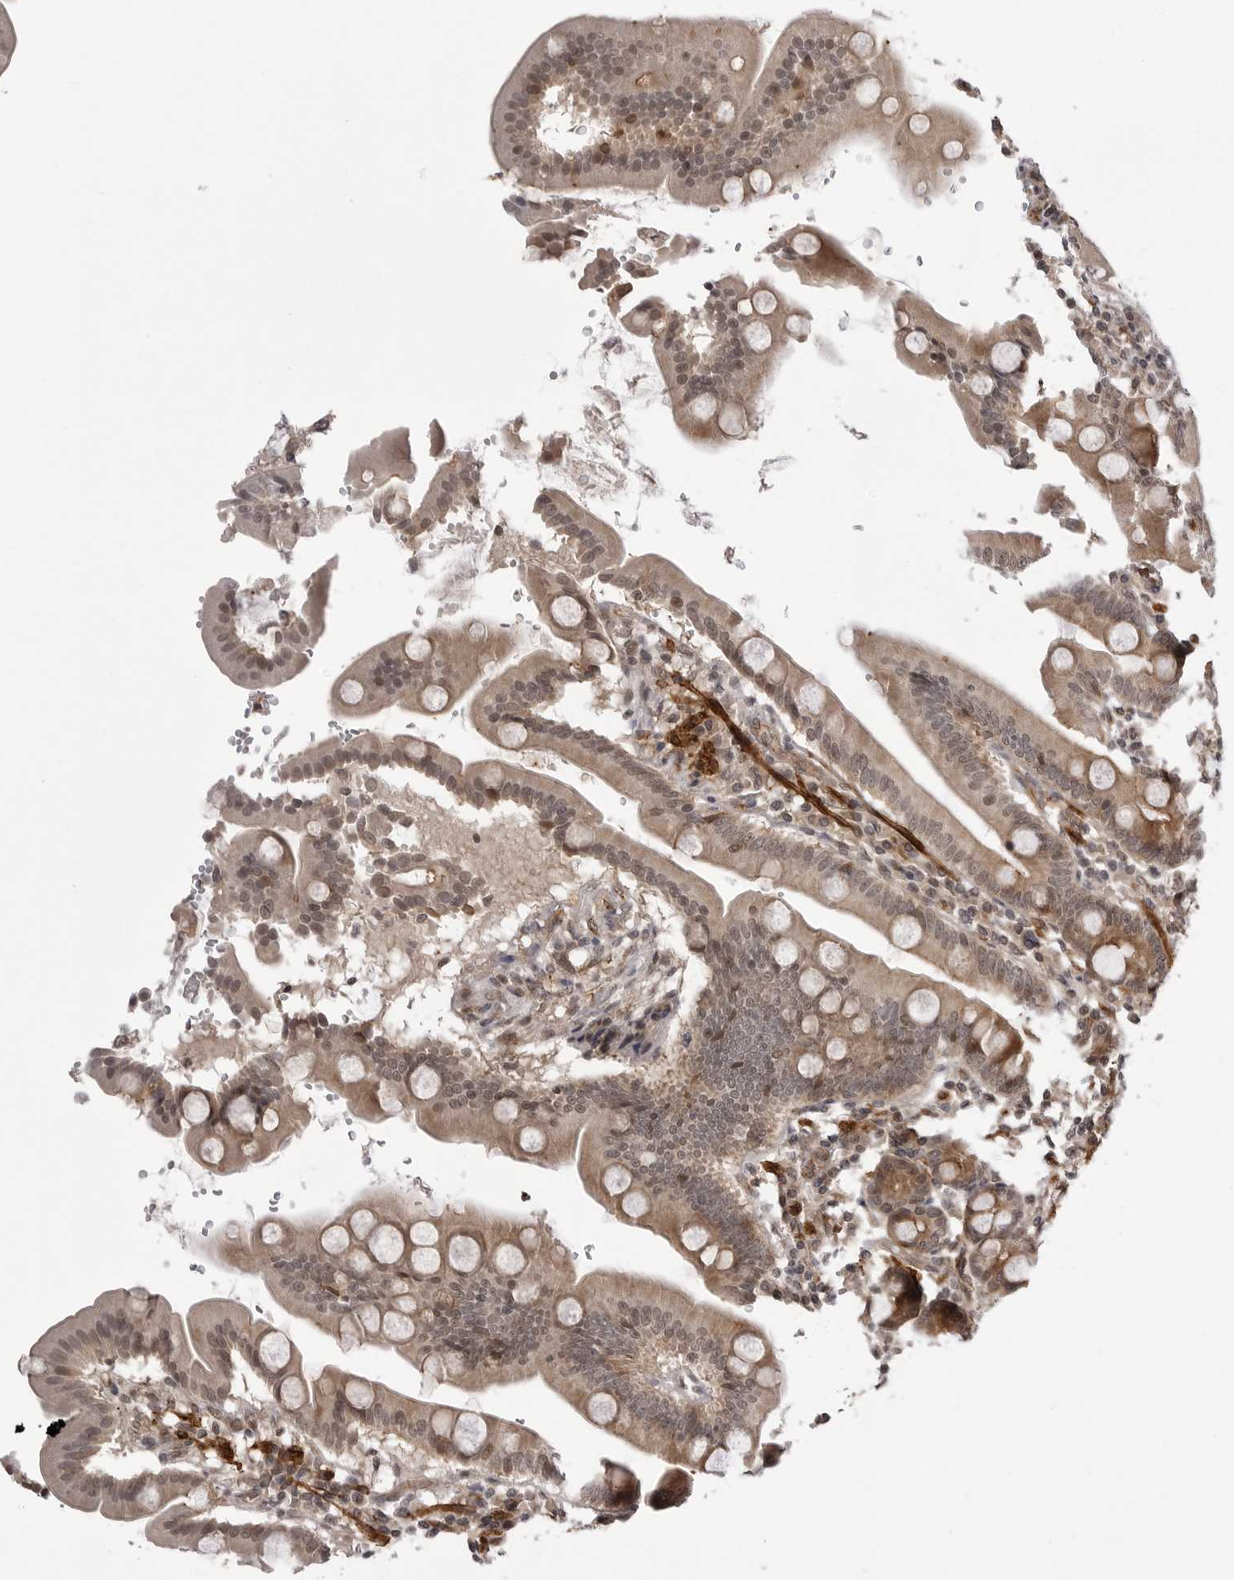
{"staining": {"intensity": "moderate", "quantity": "25%-75%", "location": "cytoplasmic/membranous"}, "tissue": "duodenum", "cell_type": "Glandular cells", "image_type": "normal", "snomed": [{"axis": "morphology", "description": "Normal tissue, NOS"}, {"axis": "topography", "description": "Duodenum"}], "caption": "A photomicrograph showing moderate cytoplasmic/membranous staining in about 25%-75% of glandular cells in benign duodenum, as visualized by brown immunohistochemical staining.", "gene": "SORBS1", "patient": {"sex": "male", "age": 50}}